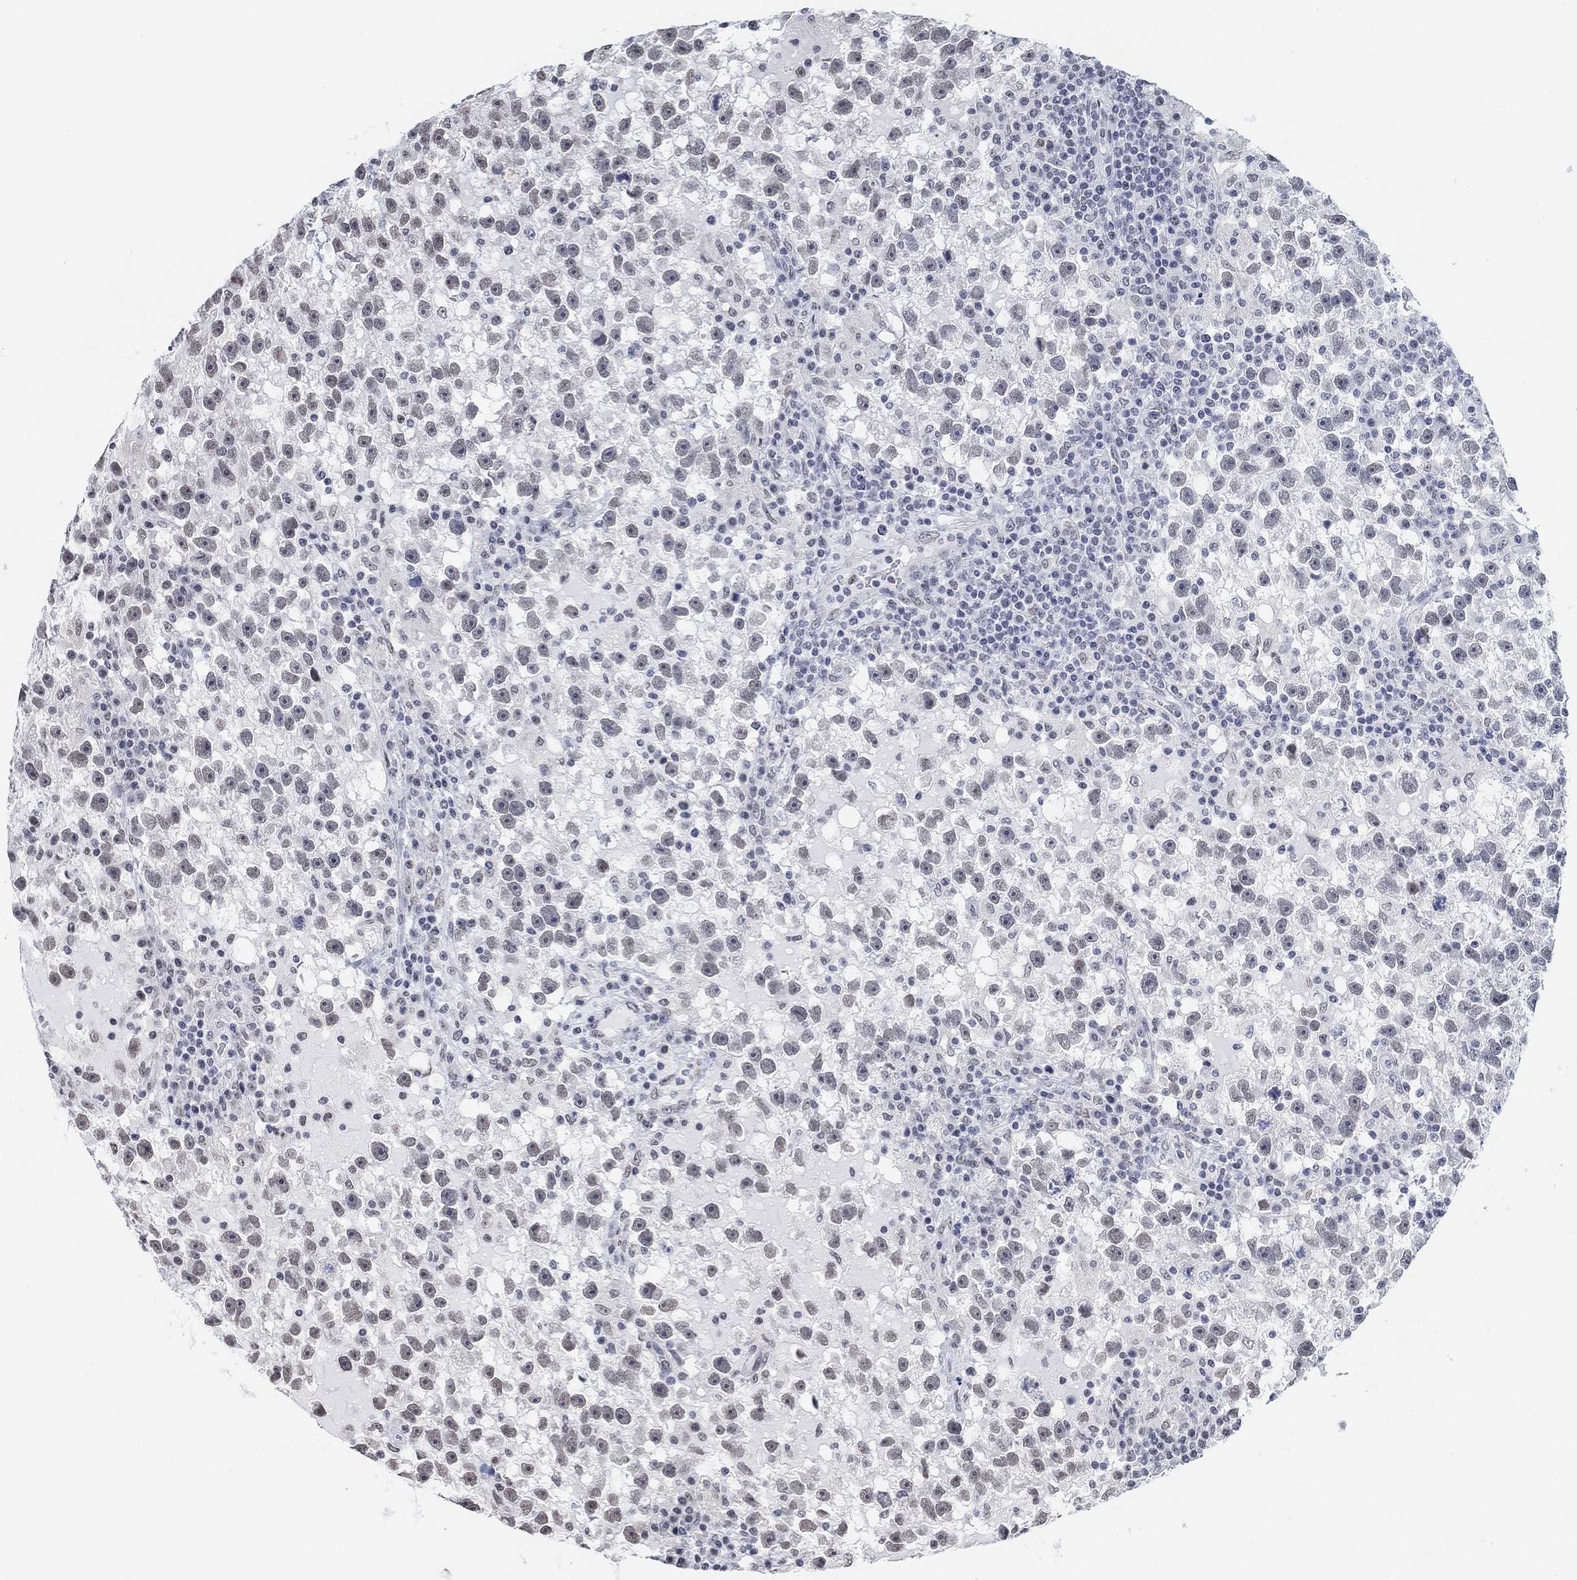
{"staining": {"intensity": "weak", "quantity": "25%-75%", "location": "nuclear"}, "tissue": "testis cancer", "cell_type": "Tumor cells", "image_type": "cancer", "snomed": [{"axis": "morphology", "description": "Seminoma, NOS"}, {"axis": "topography", "description": "Testis"}], "caption": "High-power microscopy captured an IHC micrograph of testis cancer (seminoma), revealing weak nuclear expression in about 25%-75% of tumor cells. (Stains: DAB (3,3'-diaminobenzidine) in brown, nuclei in blue, Microscopy: brightfield microscopy at high magnification).", "gene": "PURG", "patient": {"sex": "male", "age": 47}}